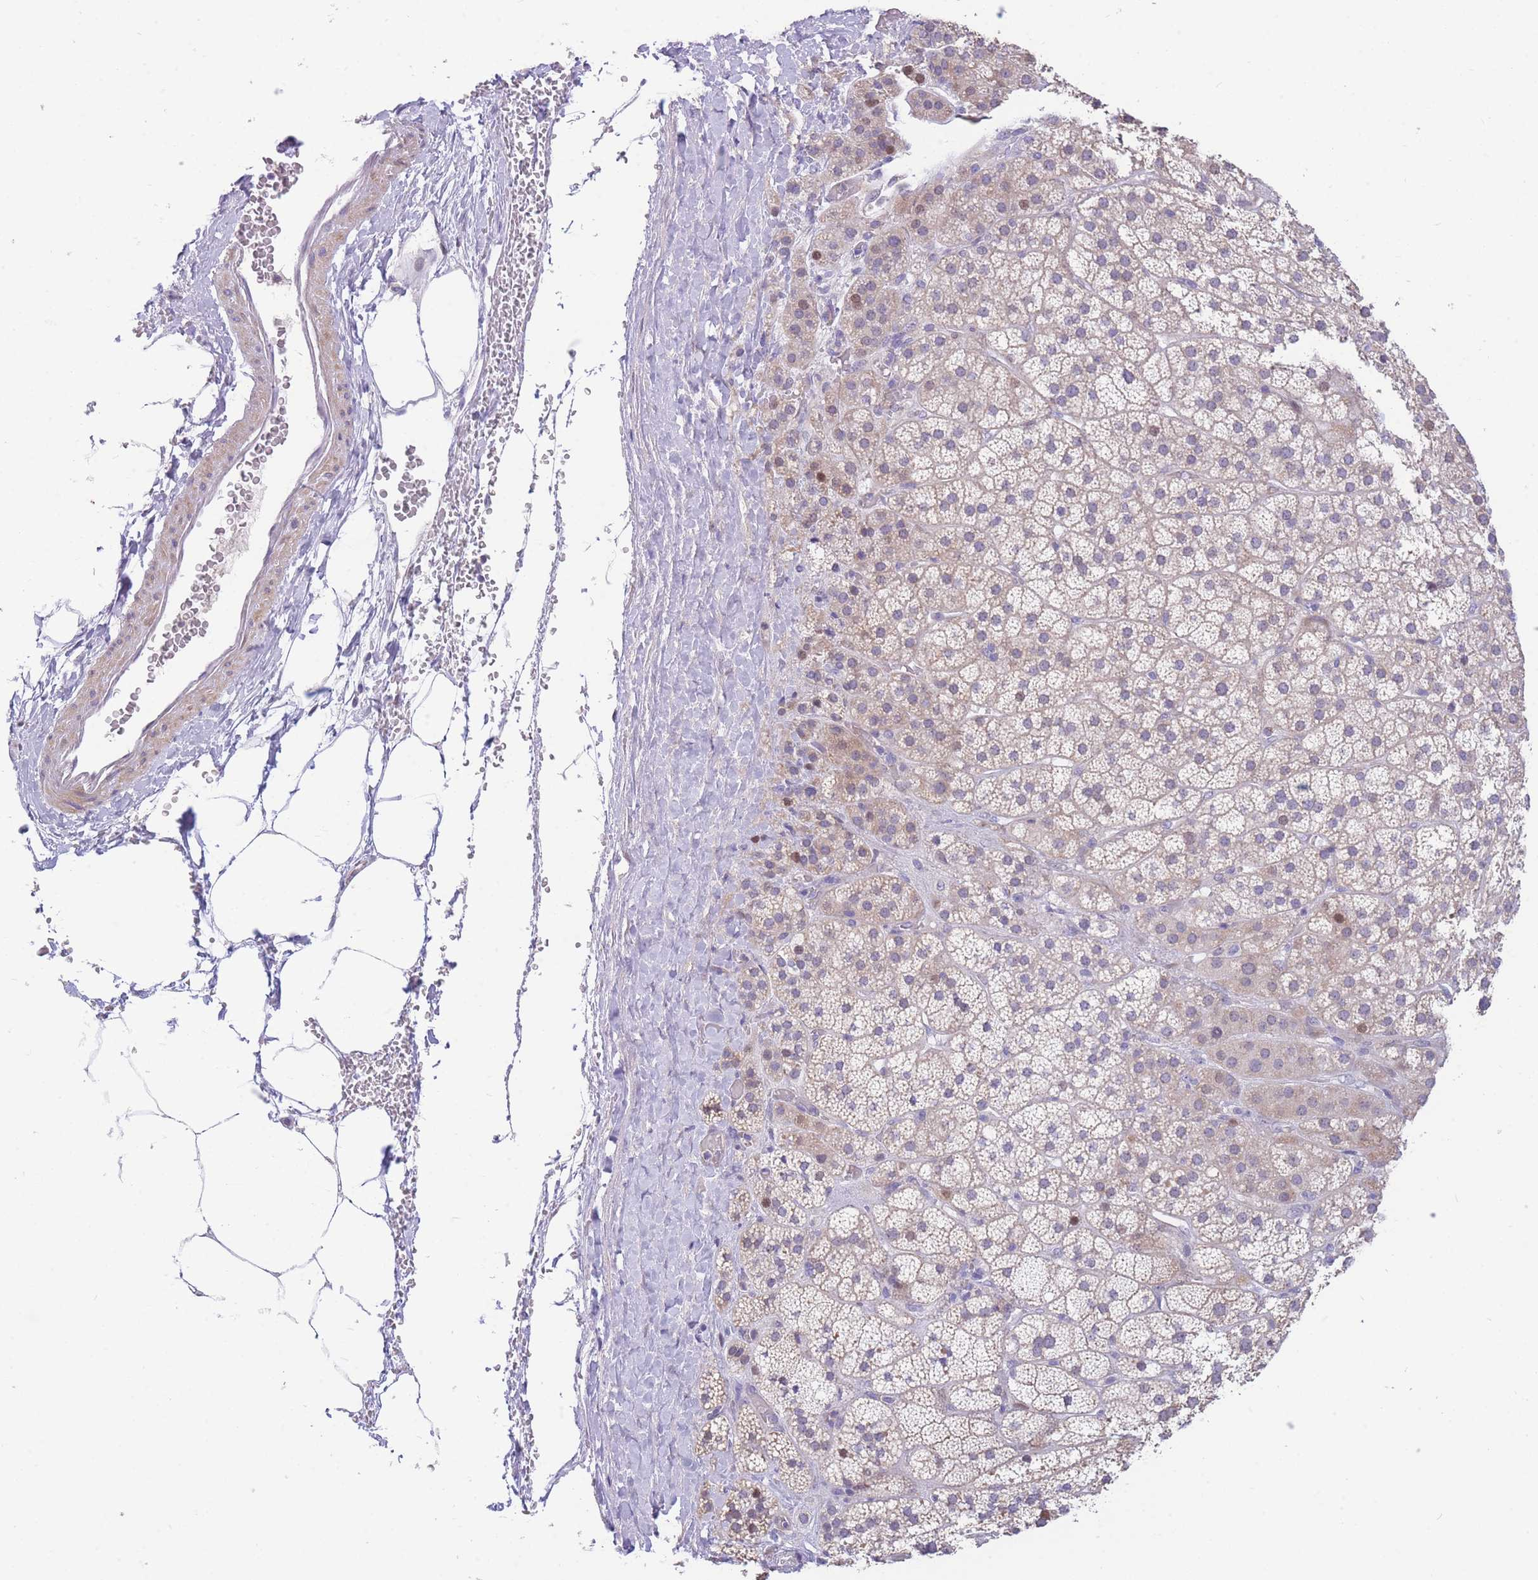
{"staining": {"intensity": "weak", "quantity": "<25%", "location": "cytoplasmic/membranous,nuclear"}, "tissue": "adrenal gland", "cell_type": "Glandular cells", "image_type": "normal", "snomed": [{"axis": "morphology", "description": "Normal tissue, NOS"}, {"axis": "topography", "description": "Adrenal gland"}], "caption": "The histopathology image exhibits no staining of glandular cells in normal adrenal gland.", "gene": "SHCBP1", "patient": {"sex": "female", "age": 70}}